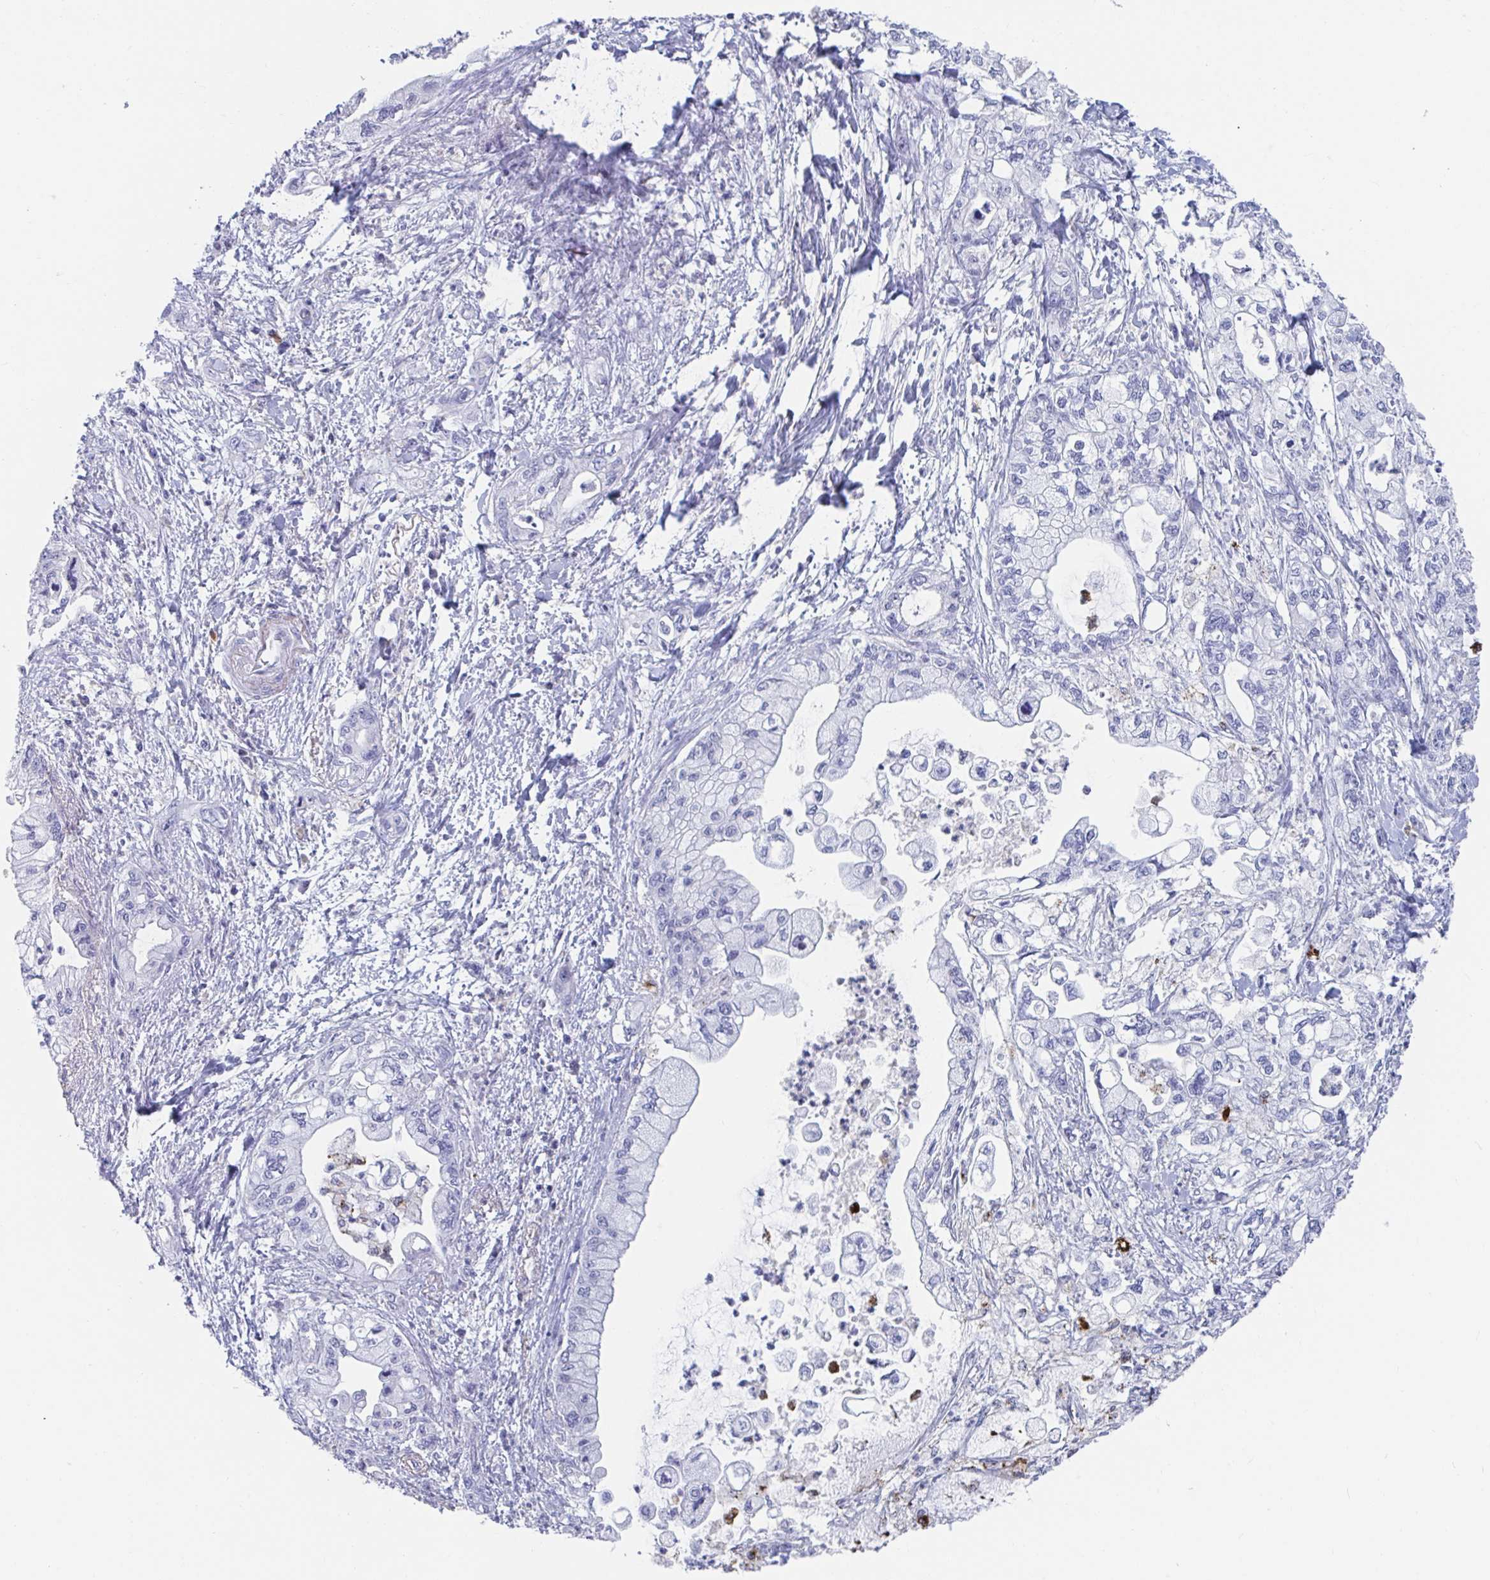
{"staining": {"intensity": "negative", "quantity": "none", "location": "none"}, "tissue": "pancreatic cancer", "cell_type": "Tumor cells", "image_type": "cancer", "snomed": [{"axis": "morphology", "description": "Adenocarcinoma, NOS"}, {"axis": "topography", "description": "Pancreas"}], "caption": "High power microscopy histopathology image of an immunohistochemistry (IHC) micrograph of adenocarcinoma (pancreatic), revealing no significant staining in tumor cells. Nuclei are stained in blue.", "gene": "KCNK5", "patient": {"sex": "male", "age": 61}}